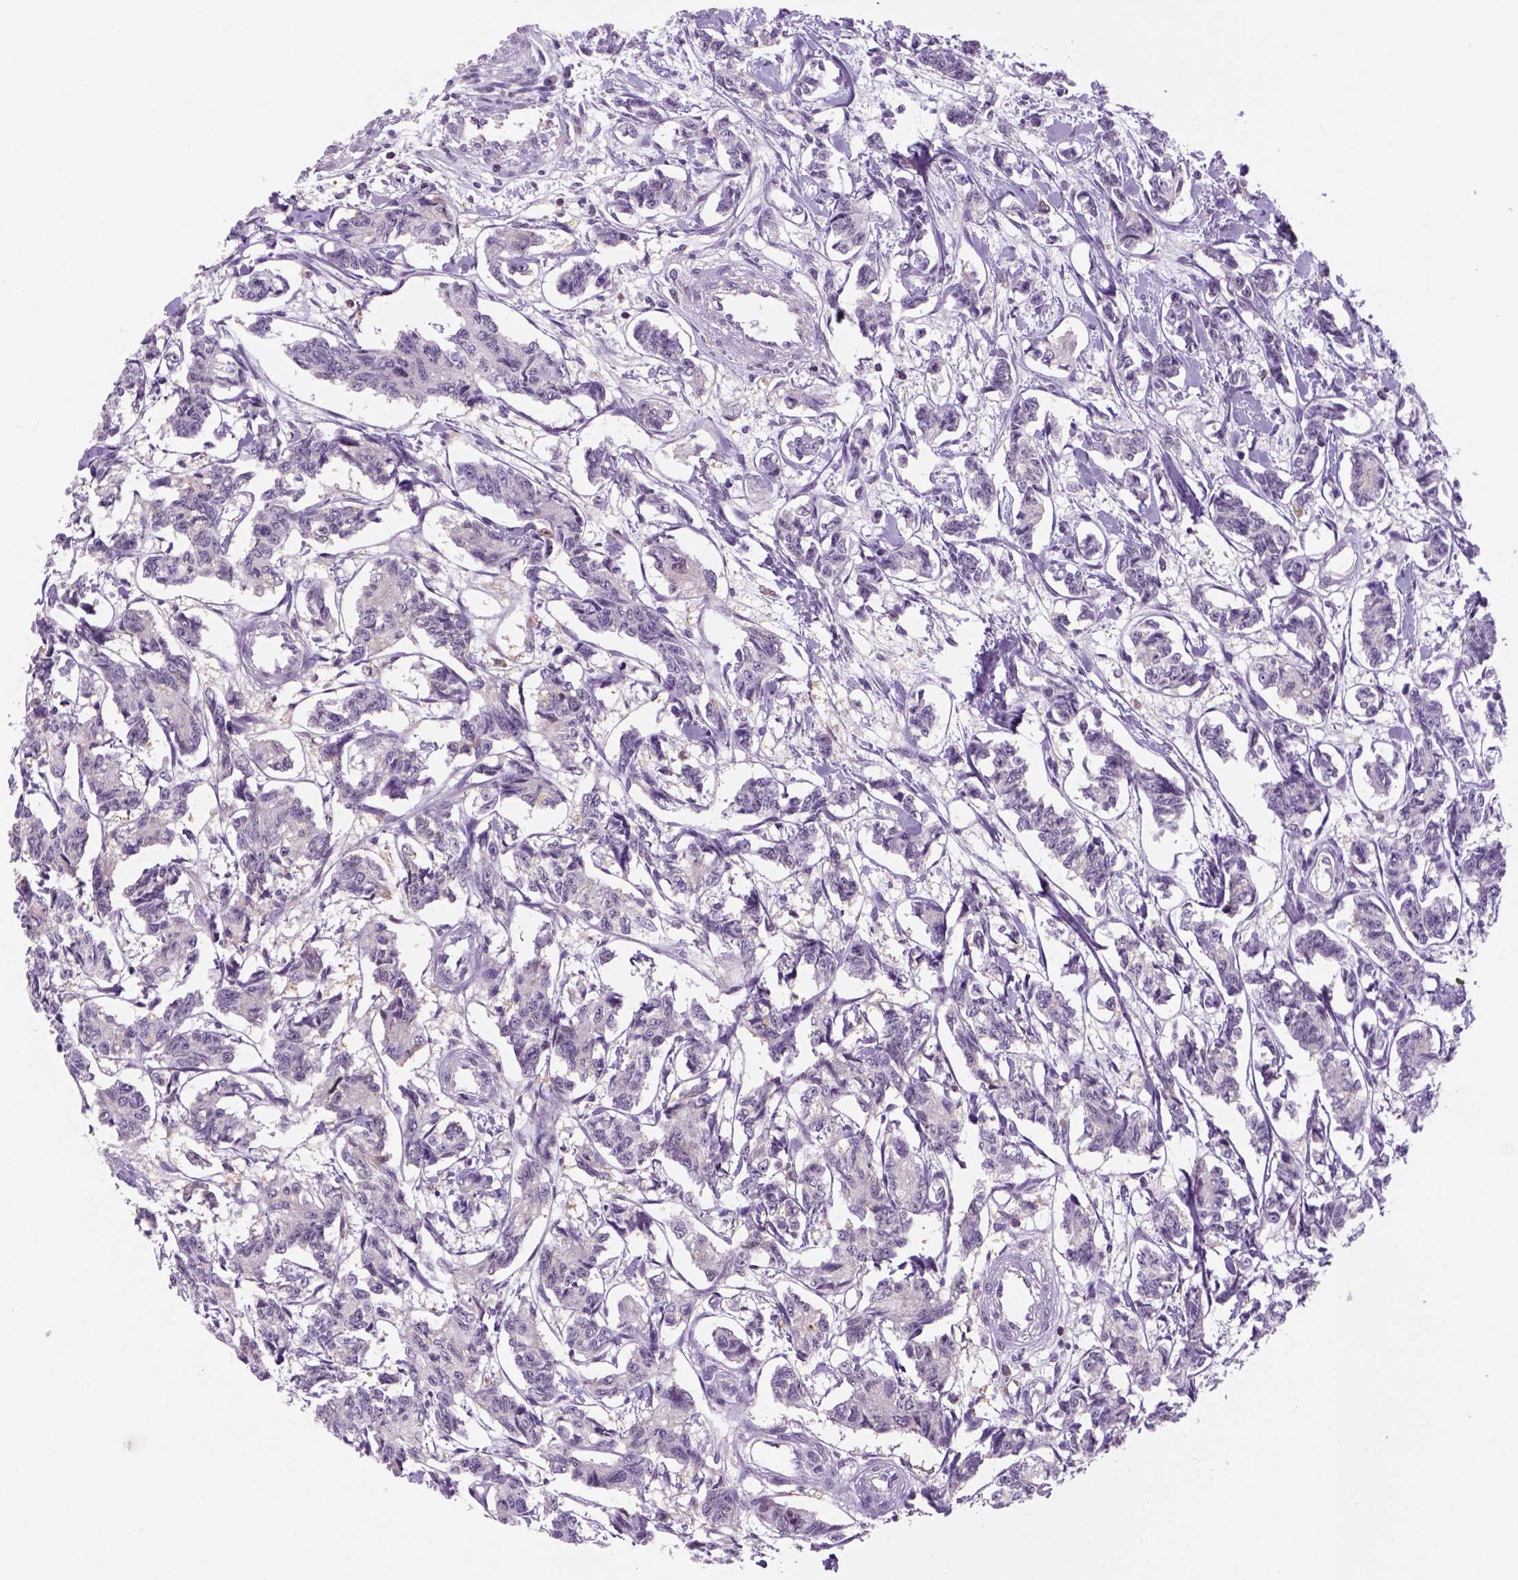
{"staining": {"intensity": "negative", "quantity": "none", "location": "none"}, "tissue": "carcinoid", "cell_type": "Tumor cells", "image_type": "cancer", "snomed": [{"axis": "morphology", "description": "Carcinoid, malignant, NOS"}, {"axis": "topography", "description": "Kidney"}], "caption": "IHC micrograph of neoplastic tissue: carcinoid stained with DAB exhibits no significant protein positivity in tumor cells.", "gene": "GOT1", "patient": {"sex": "female", "age": 41}}